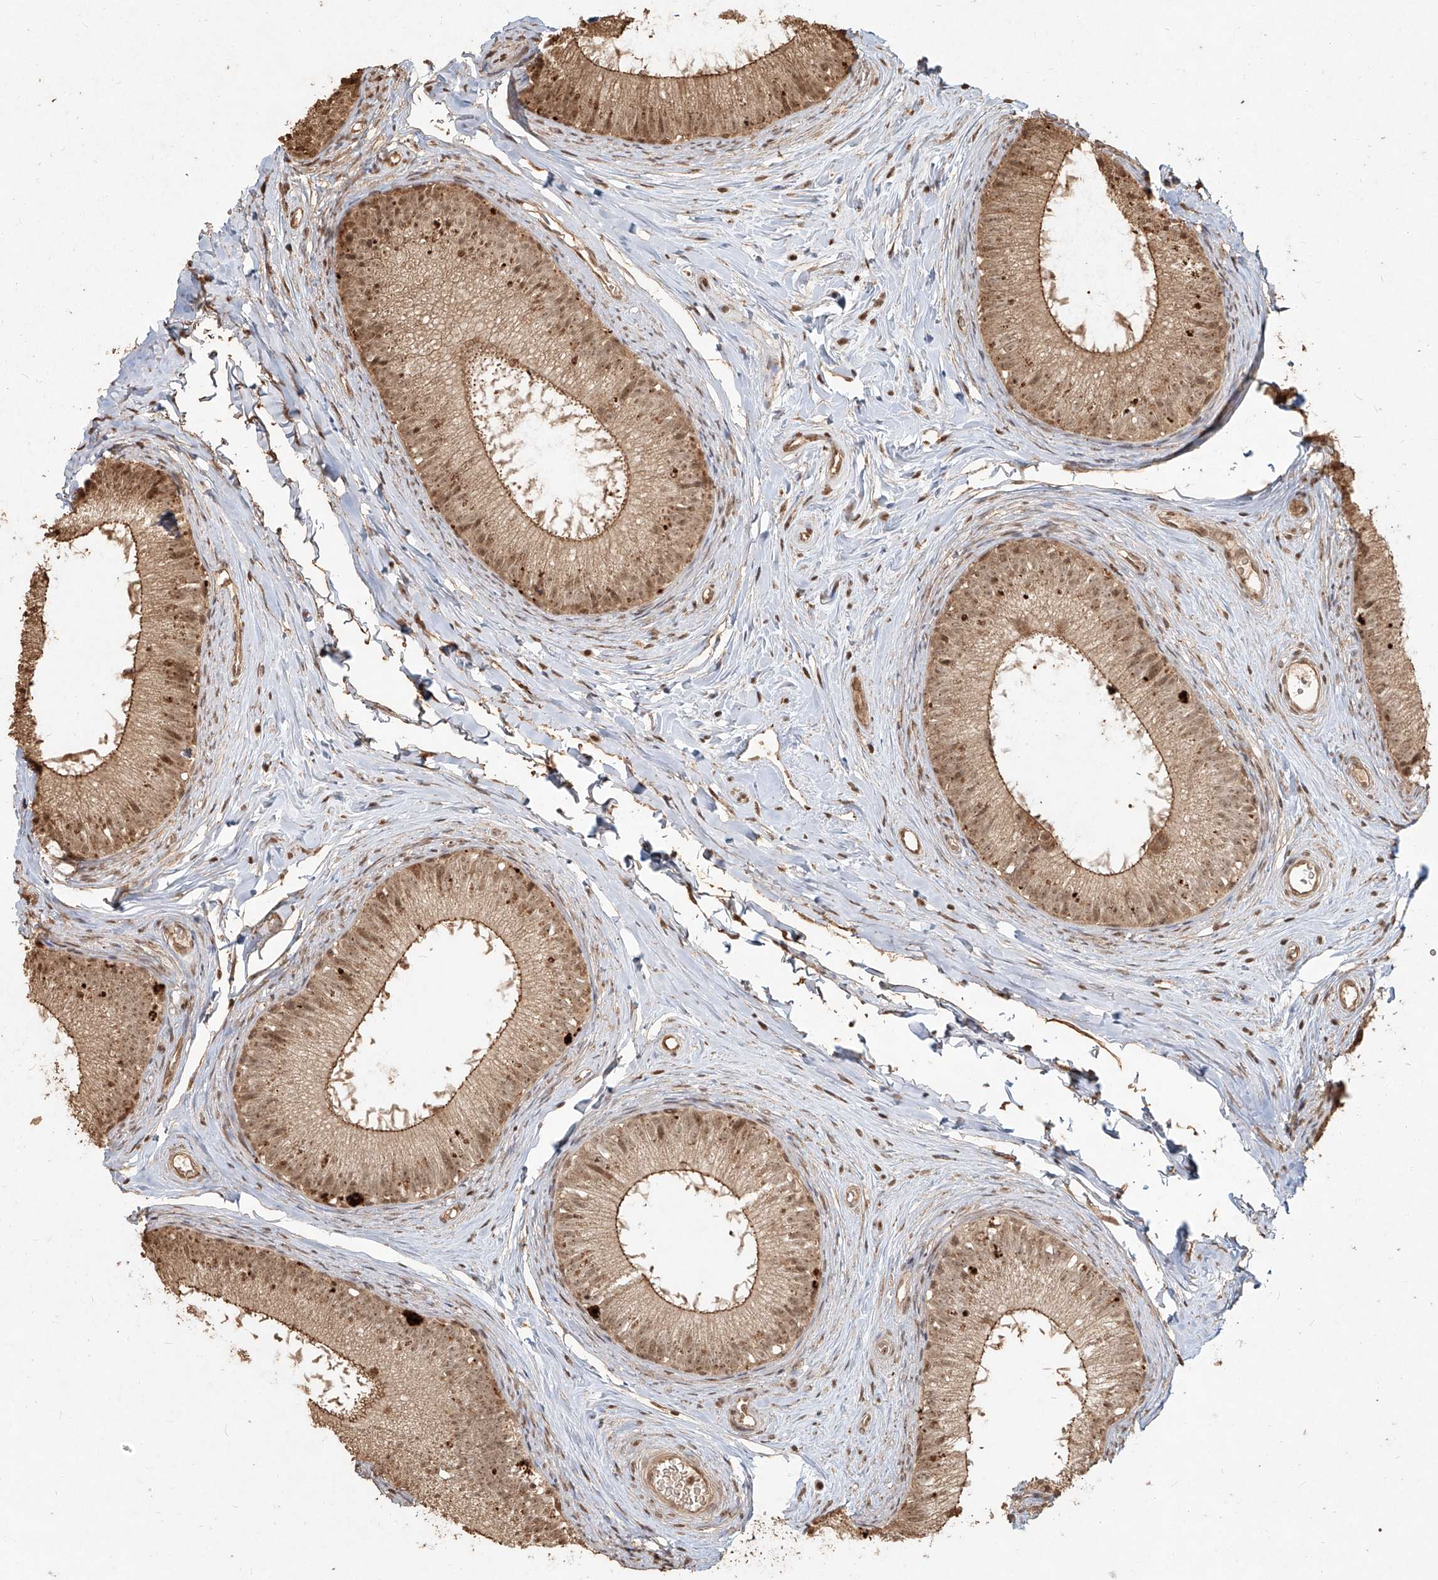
{"staining": {"intensity": "moderate", "quantity": ">75%", "location": "cytoplasmic/membranous,nuclear"}, "tissue": "epididymis", "cell_type": "Glandular cells", "image_type": "normal", "snomed": [{"axis": "morphology", "description": "Normal tissue, NOS"}, {"axis": "topography", "description": "Epididymis"}], "caption": "A high-resolution image shows immunohistochemistry (IHC) staining of normal epididymis, which displays moderate cytoplasmic/membranous,nuclear positivity in approximately >75% of glandular cells. Using DAB (3,3'-diaminobenzidine) (brown) and hematoxylin (blue) stains, captured at high magnification using brightfield microscopy.", "gene": "UBE2K", "patient": {"sex": "male", "age": 34}}